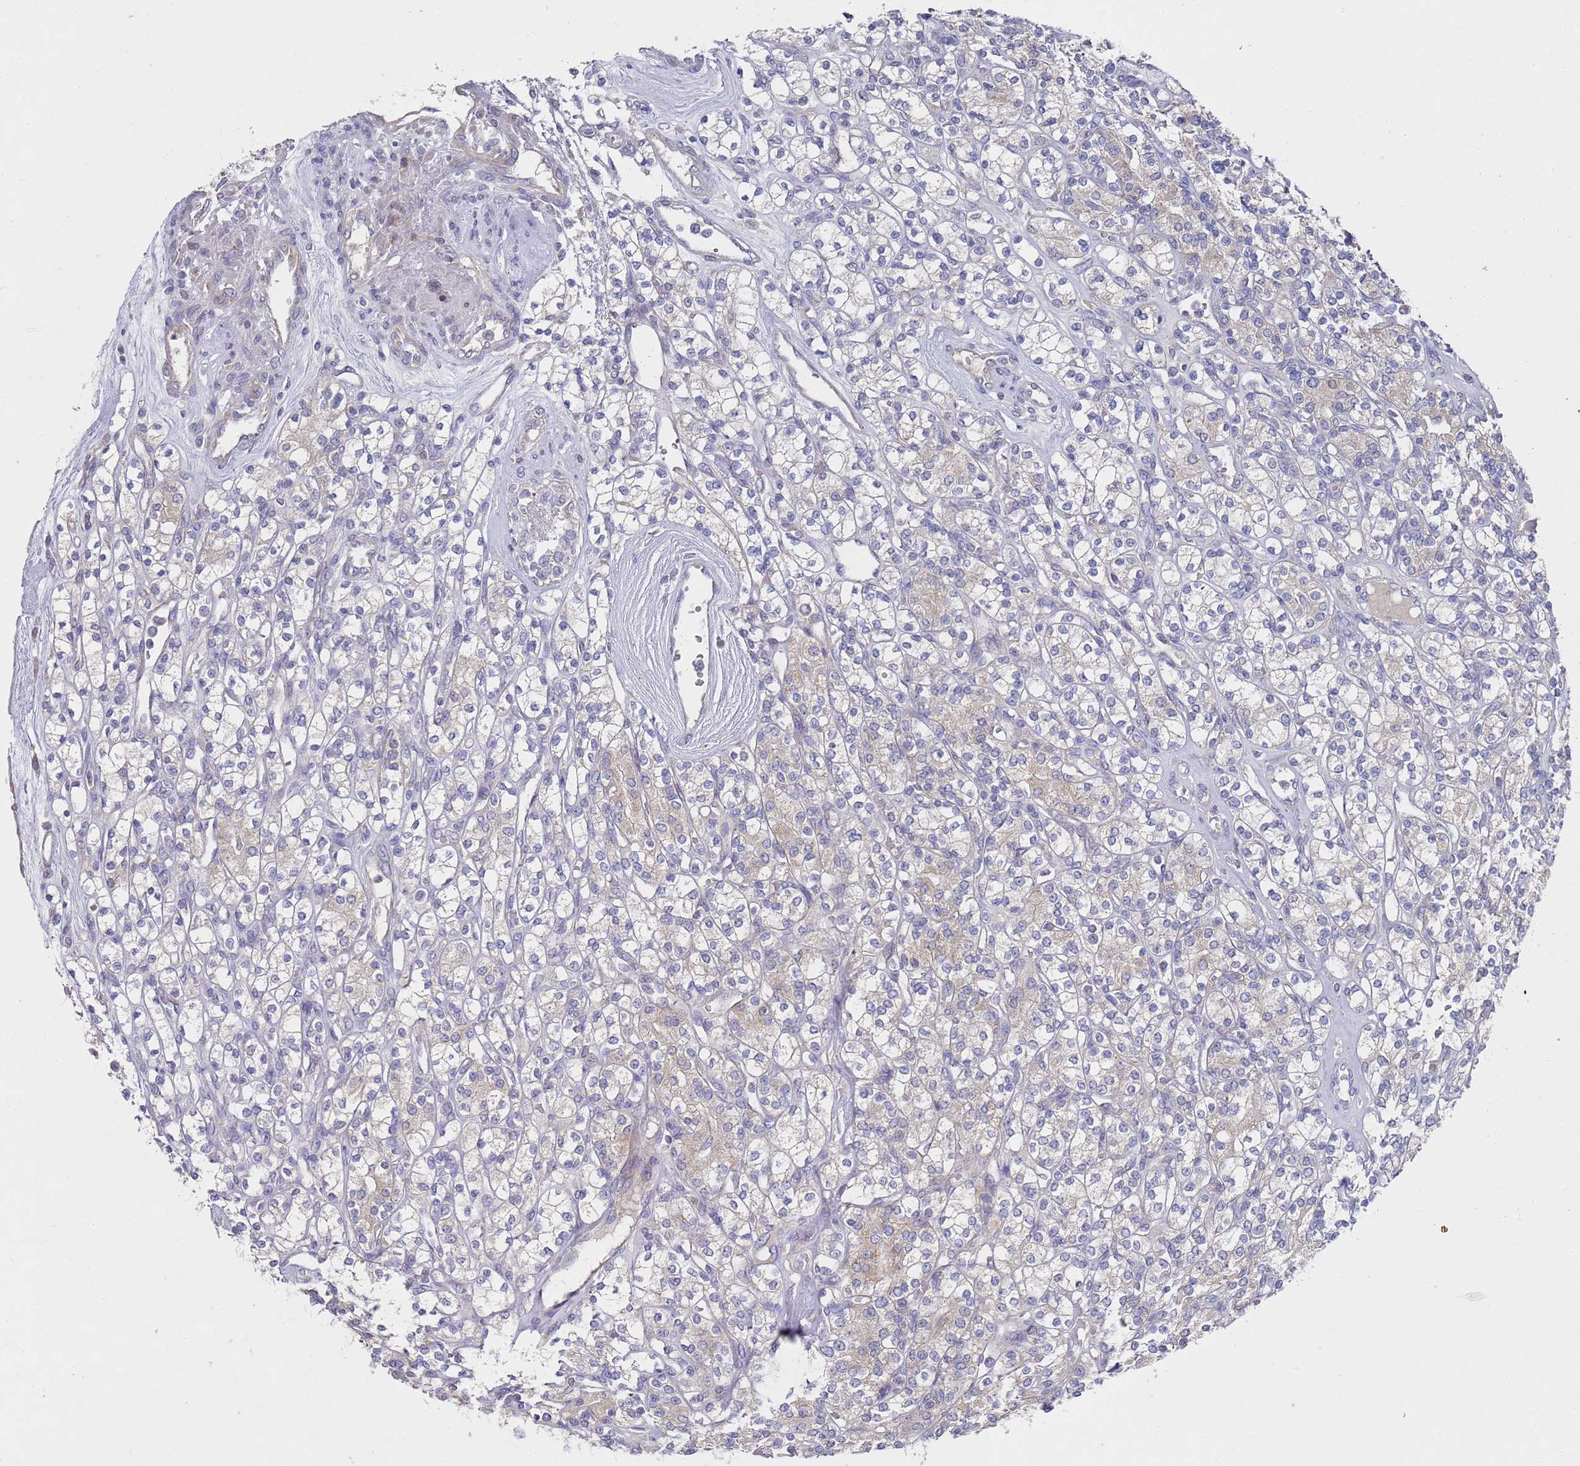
{"staining": {"intensity": "negative", "quantity": "none", "location": "none"}, "tissue": "renal cancer", "cell_type": "Tumor cells", "image_type": "cancer", "snomed": [{"axis": "morphology", "description": "Adenocarcinoma, NOS"}, {"axis": "topography", "description": "Kidney"}], "caption": "The micrograph exhibits no staining of tumor cells in adenocarcinoma (renal).", "gene": "NPEPPS", "patient": {"sex": "male", "age": 77}}